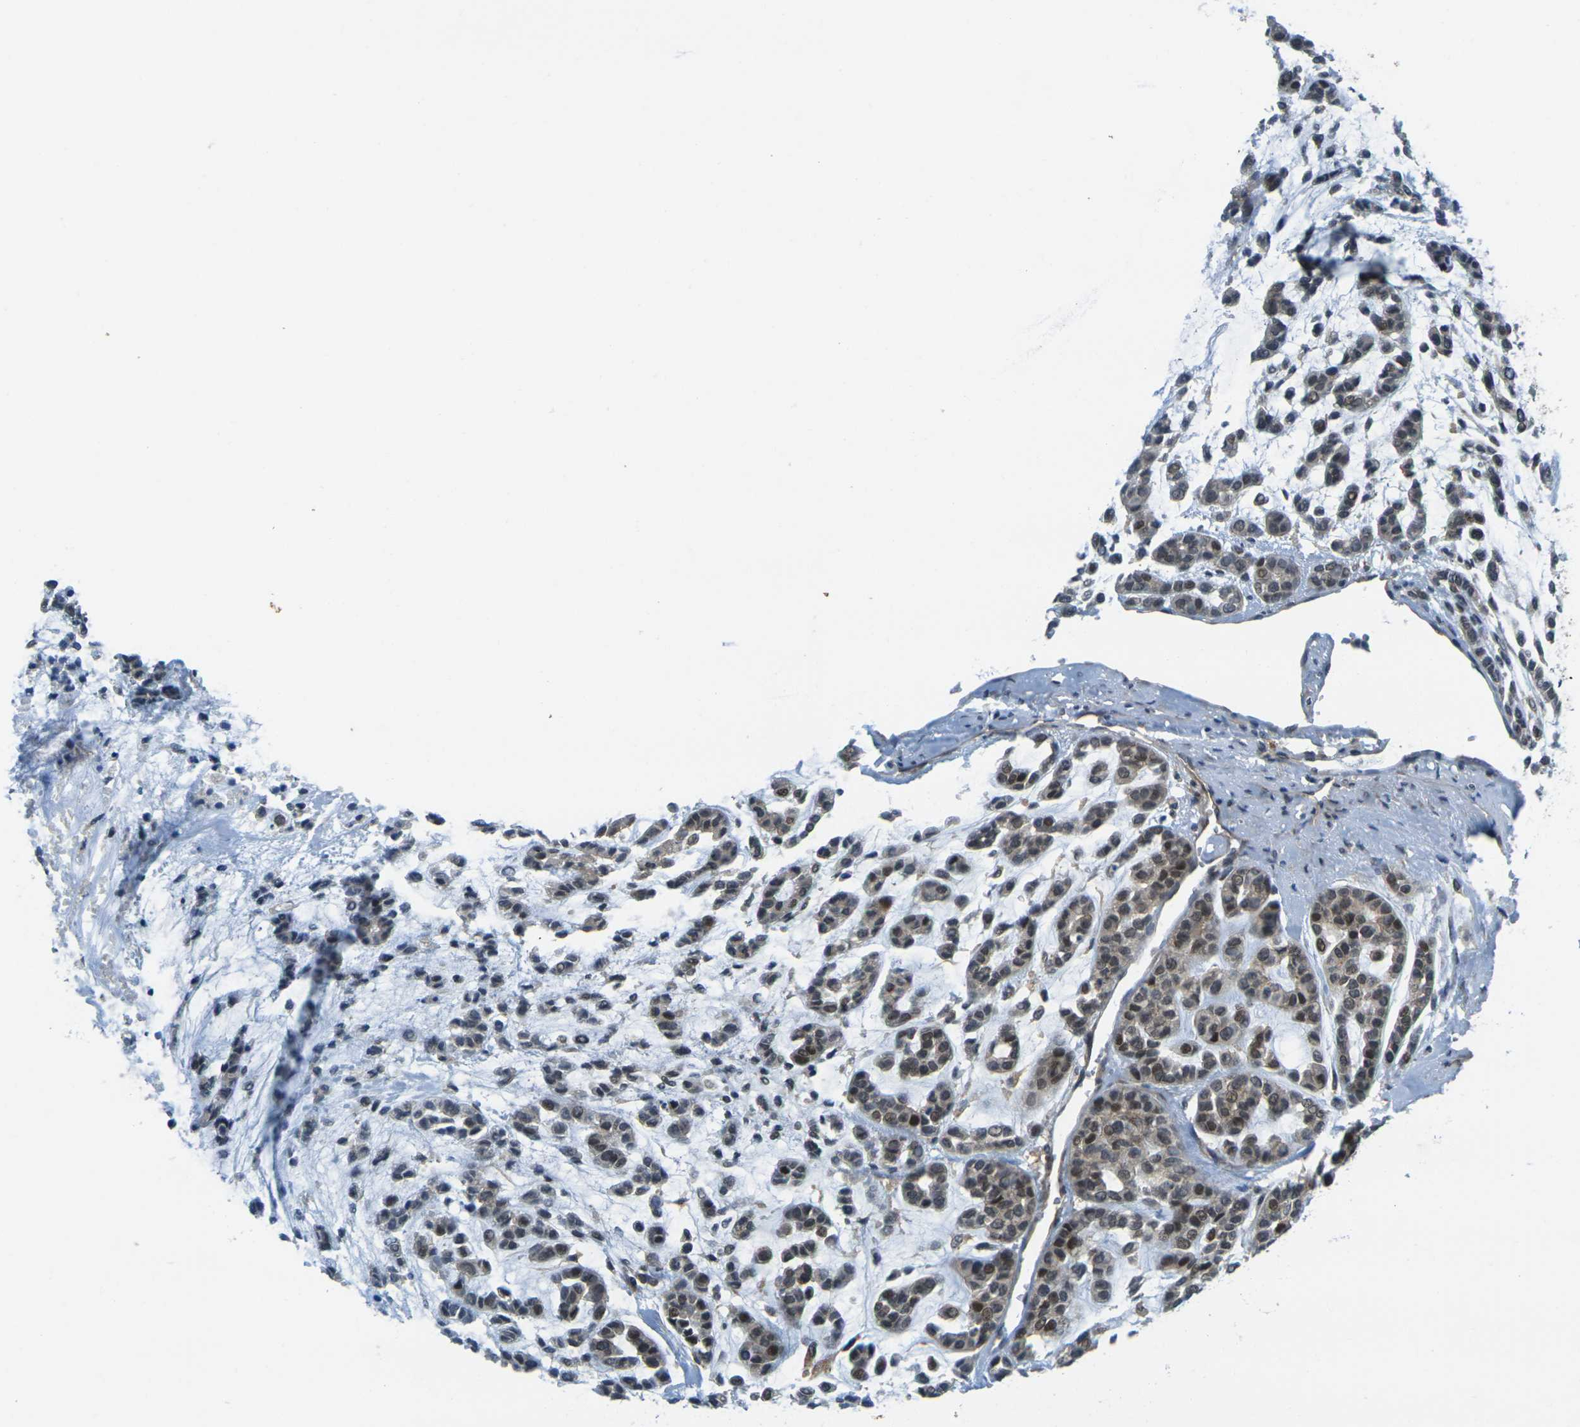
{"staining": {"intensity": "strong", "quantity": "25%-75%", "location": "nuclear"}, "tissue": "head and neck cancer", "cell_type": "Tumor cells", "image_type": "cancer", "snomed": [{"axis": "morphology", "description": "Adenocarcinoma, NOS"}, {"axis": "morphology", "description": "Adenoma, NOS"}, {"axis": "topography", "description": "Head-Neck"}], "caption": "Immunohistochemical staining of human head and neck adenocarcinoma displays high levels of strong nuclear expression in about 25%-75% of tumor cells.", "gene": "KCTD10", "patient": {"sex": "female", "age": 55}}